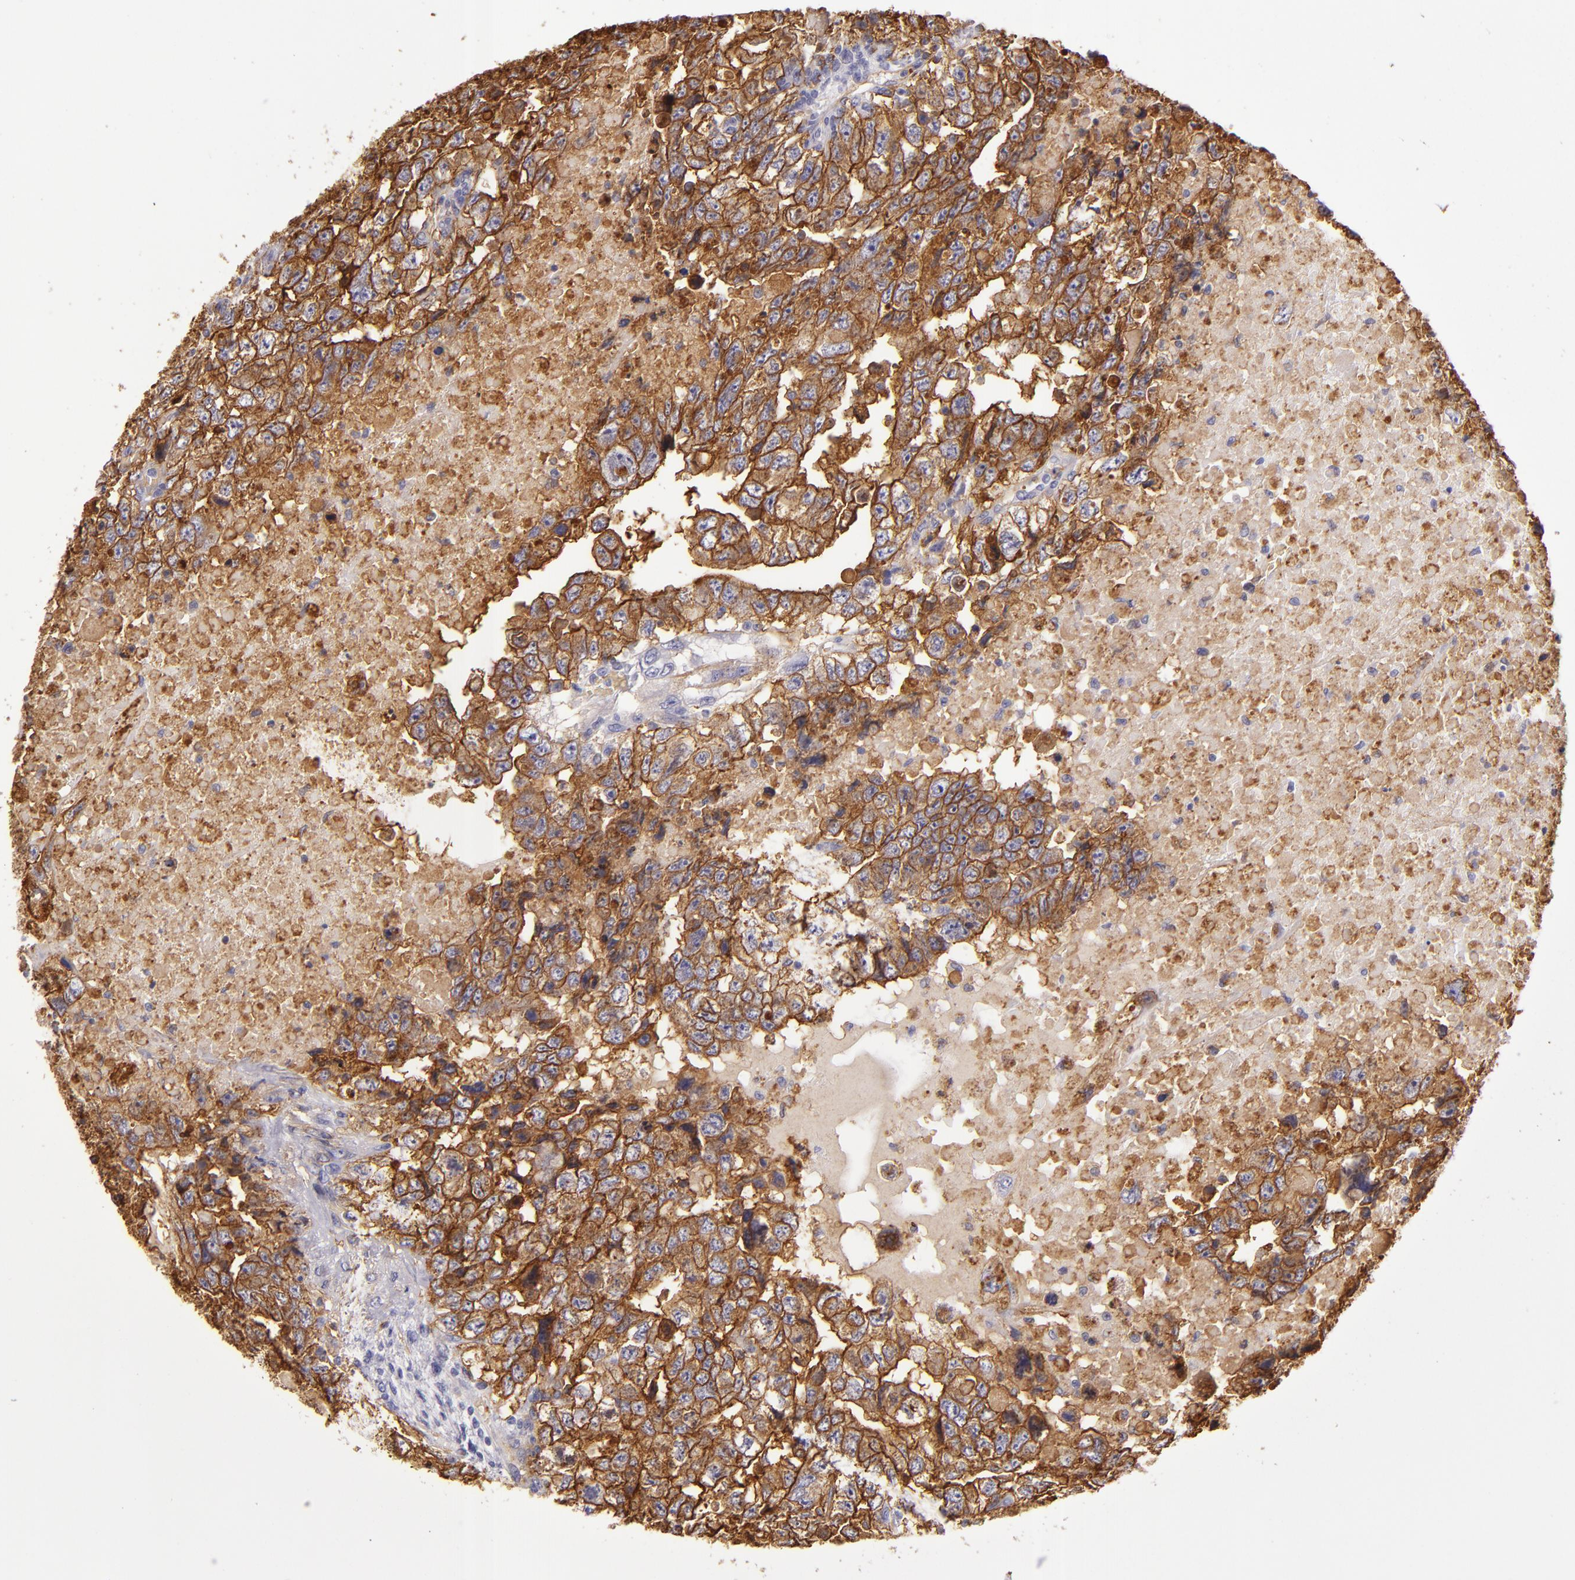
{"staining": {"intensity": "strong", "quantity": ">75%", "location": "cytoplasmic/membranous"}, "tissue": "testis cancer", "cell_type": "Tumor cells", "image_type": "cancer", "snomed": [{"axis": "morphology", "description": "Carcinoma, Embryonal, NOS"}, {"axis": "topography", "description": "Testis"}], "caption": "This histopathology image exhibits immunohistochemistry (IHC) staining of embryonal carcinoma (testis), with high strong cytoplasmic/membranous staining in about >75% of tumor cells.", "gene": "CD9", "patient": {"sex": "male", "age": 36}}